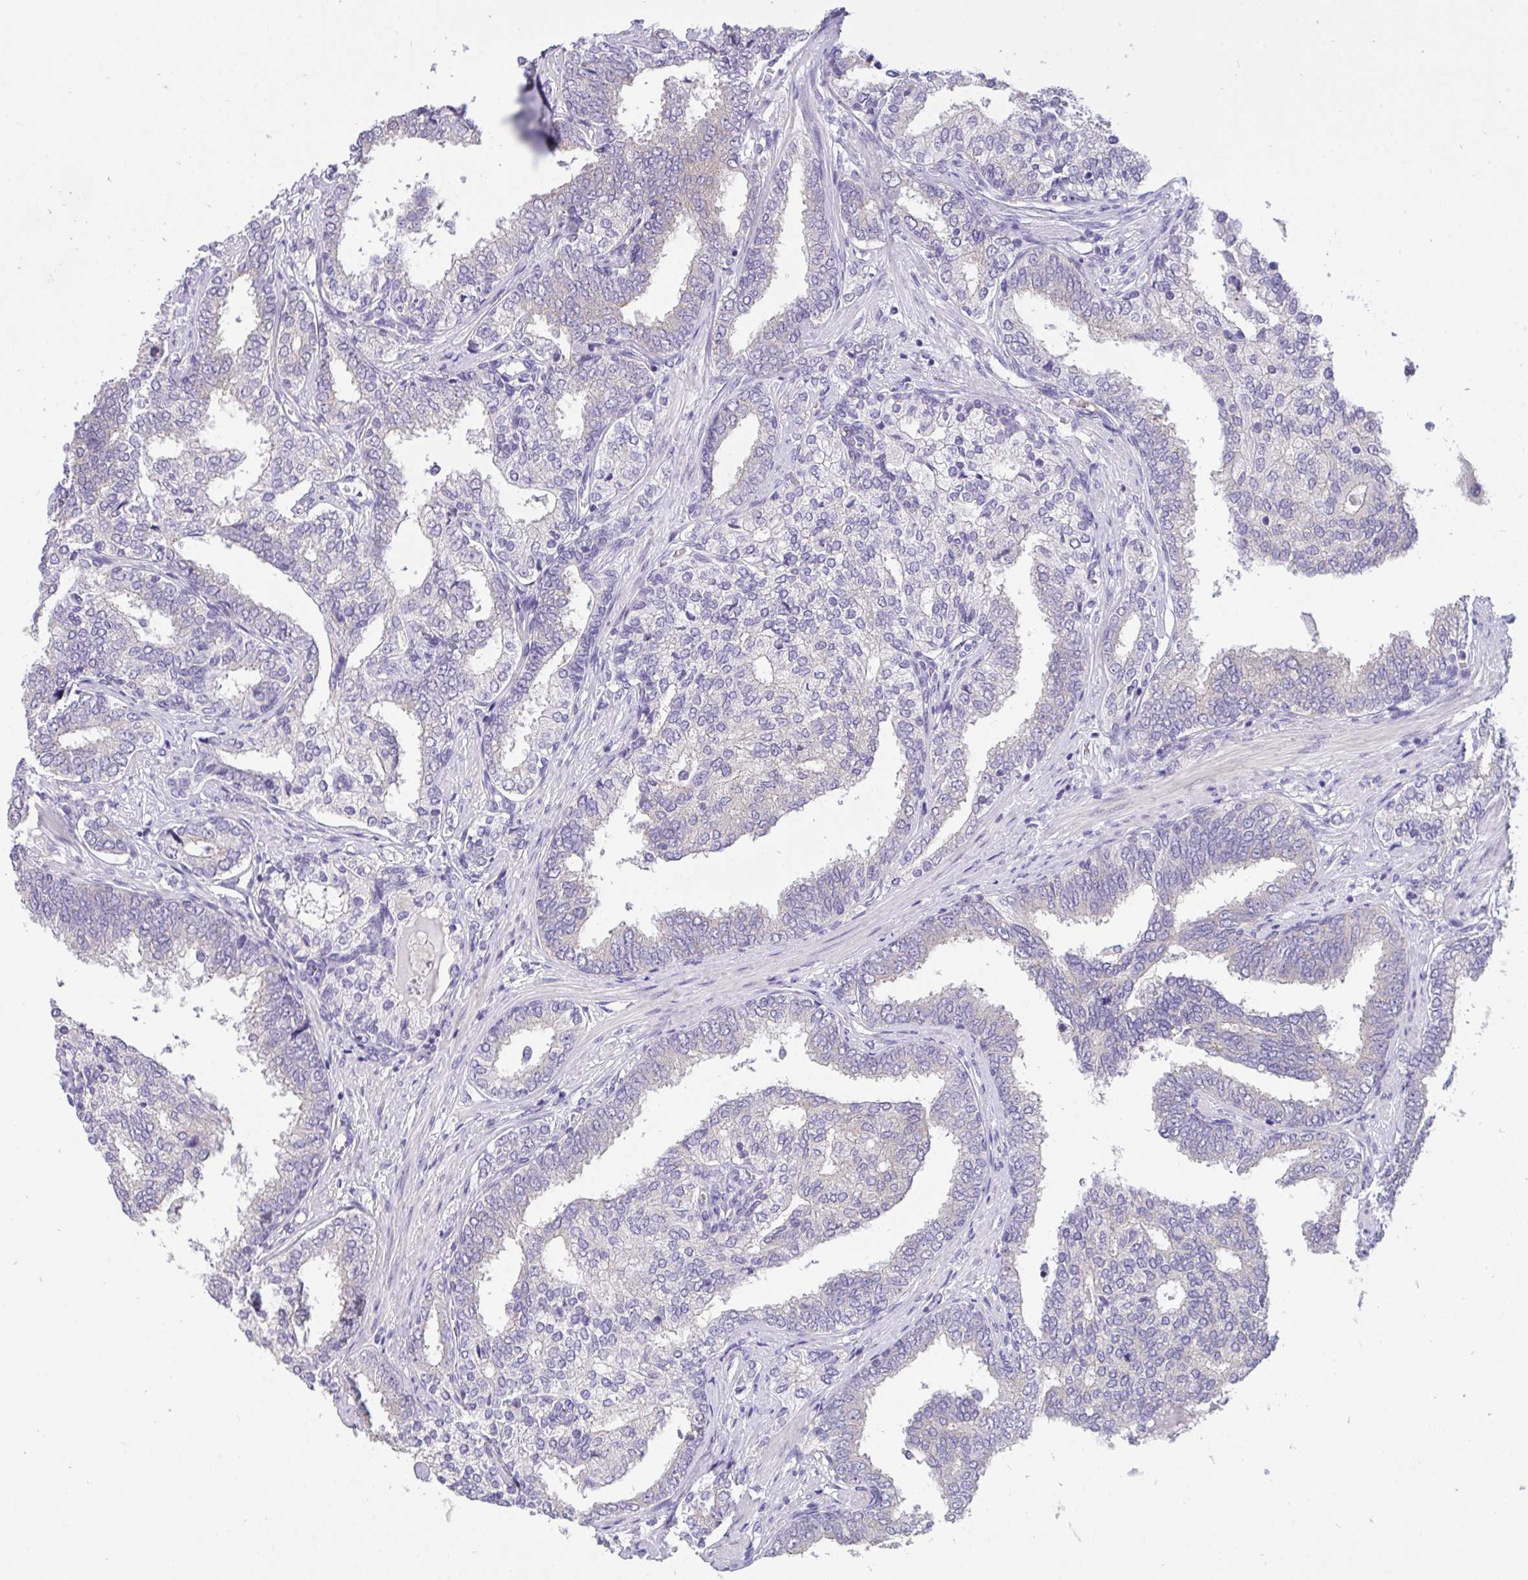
{"staining": {"intensity": "weak", "quantity": "25%-75%", "location": "cytoplasmic/membranous"}, "tissue": "prostate cancer", "cell_type": "Tumor cells", "image_type": "cancer", "snomed": [{"axis": "morphology", "description": "Adenocarcinoma, High grade"}, {"axis": "topography", "description": "Prostate"}], "caption": "Immunohistochemical staining of human prostate adenocarcinoma (high-grade) demonstrates low levels of weak cytoplasmic/membranous staining in approximately 25%-75% of tumor cells.", "gene": "VGLL3", "patient": {"sex": "male", "age": 72}}